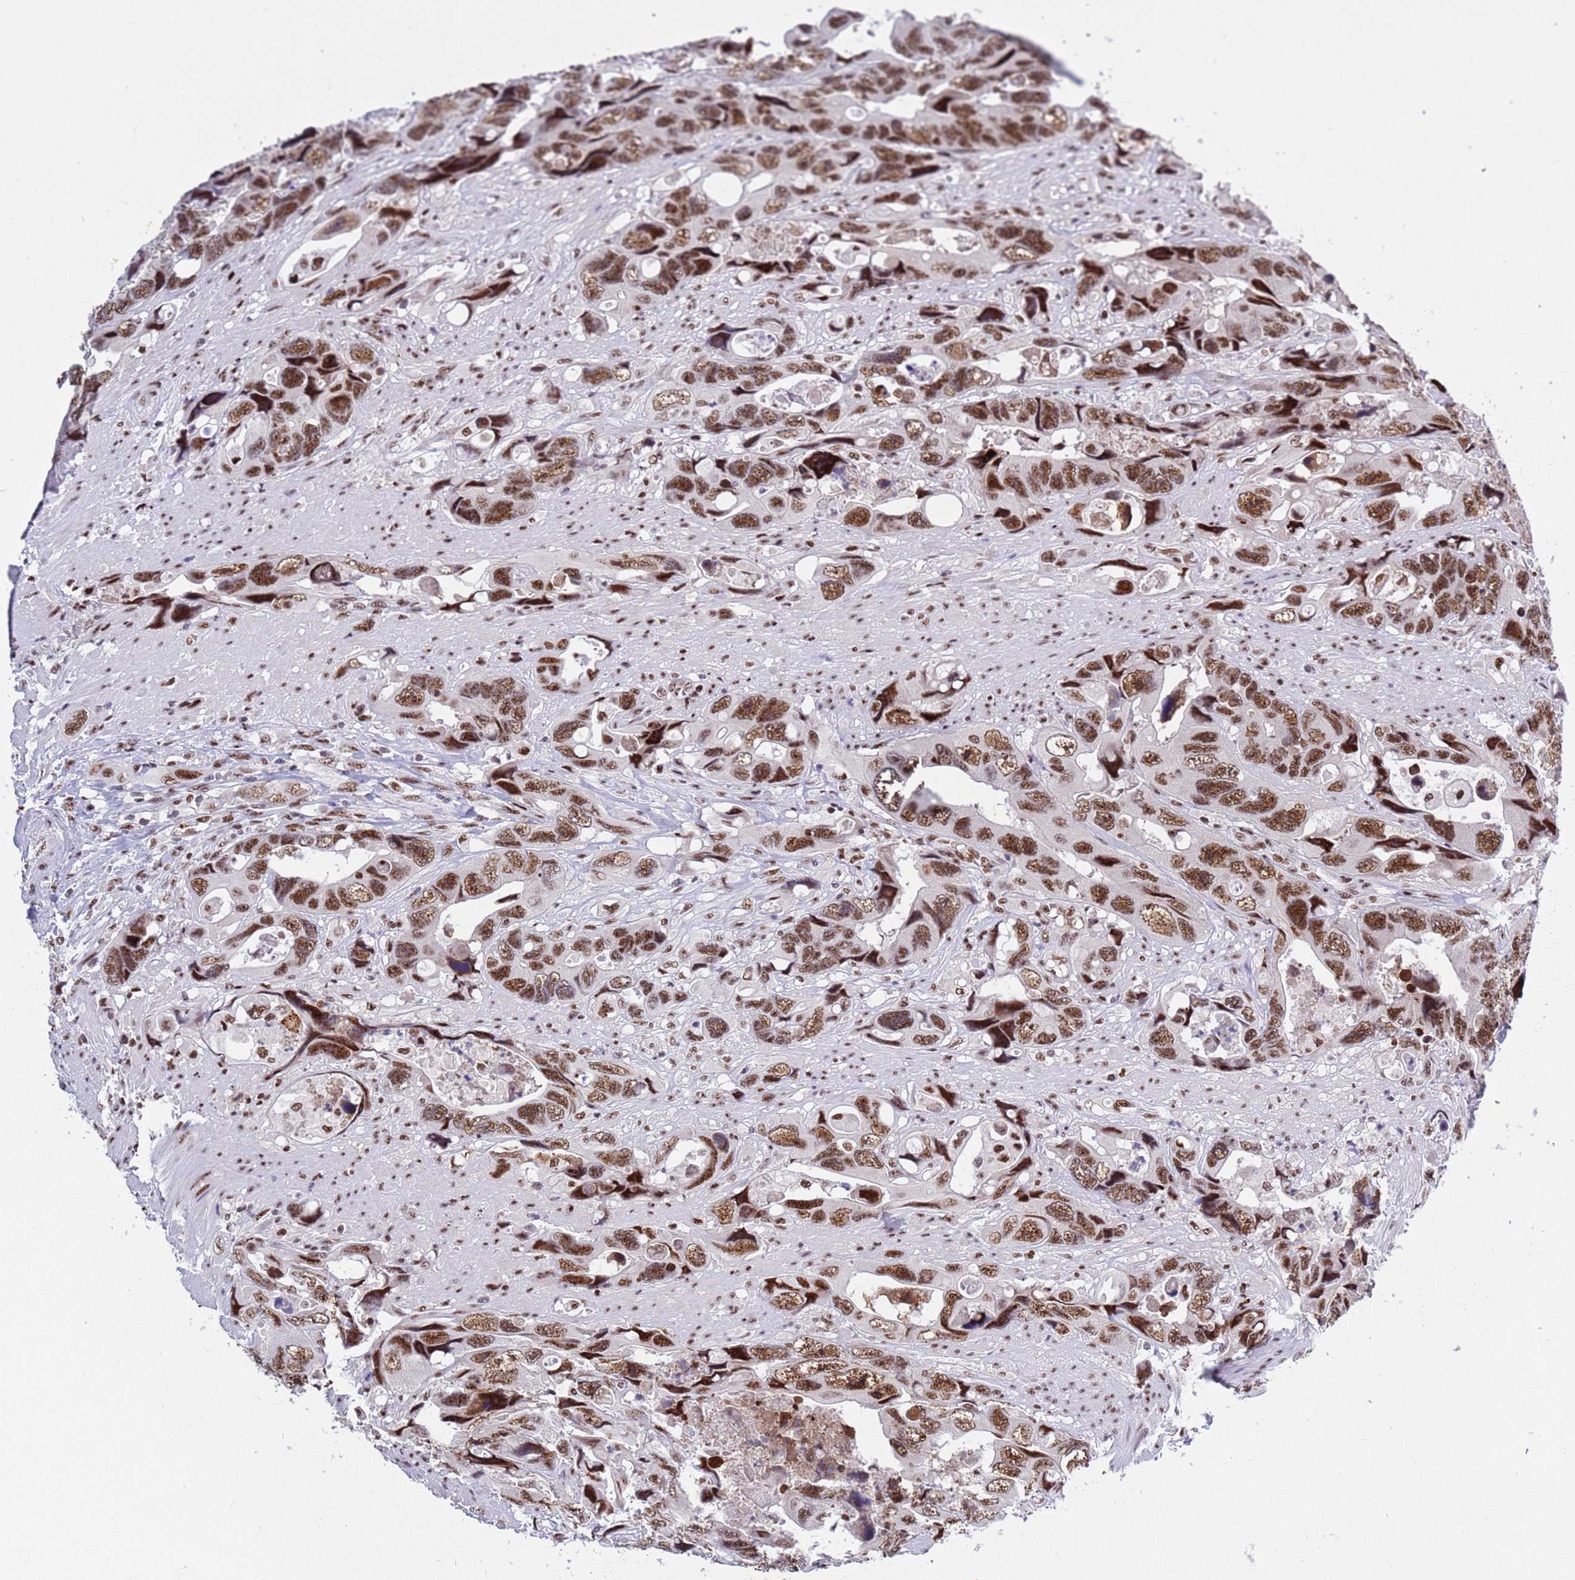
{"staining": {"intensity": "strong", "quantity": ">75%", "location": "nuclear"}, "tissue": "colorectal cancer", "cell_type": "Tumor cells", "image_type": "cancer", "snomed": [{"axis": "morphology", "description": "Adenocarcinoma, NOS"}, {"axis": "topography", "description": "Rectum"}], "caption": "Strong nuclear expression for a protein is seen in about >75% of tumor cells of colorectal cancer (adenocarcinoma) using immunohistochemistry.", "gene": "THOC2", "patient": {"sex": "male", "age": 57}}